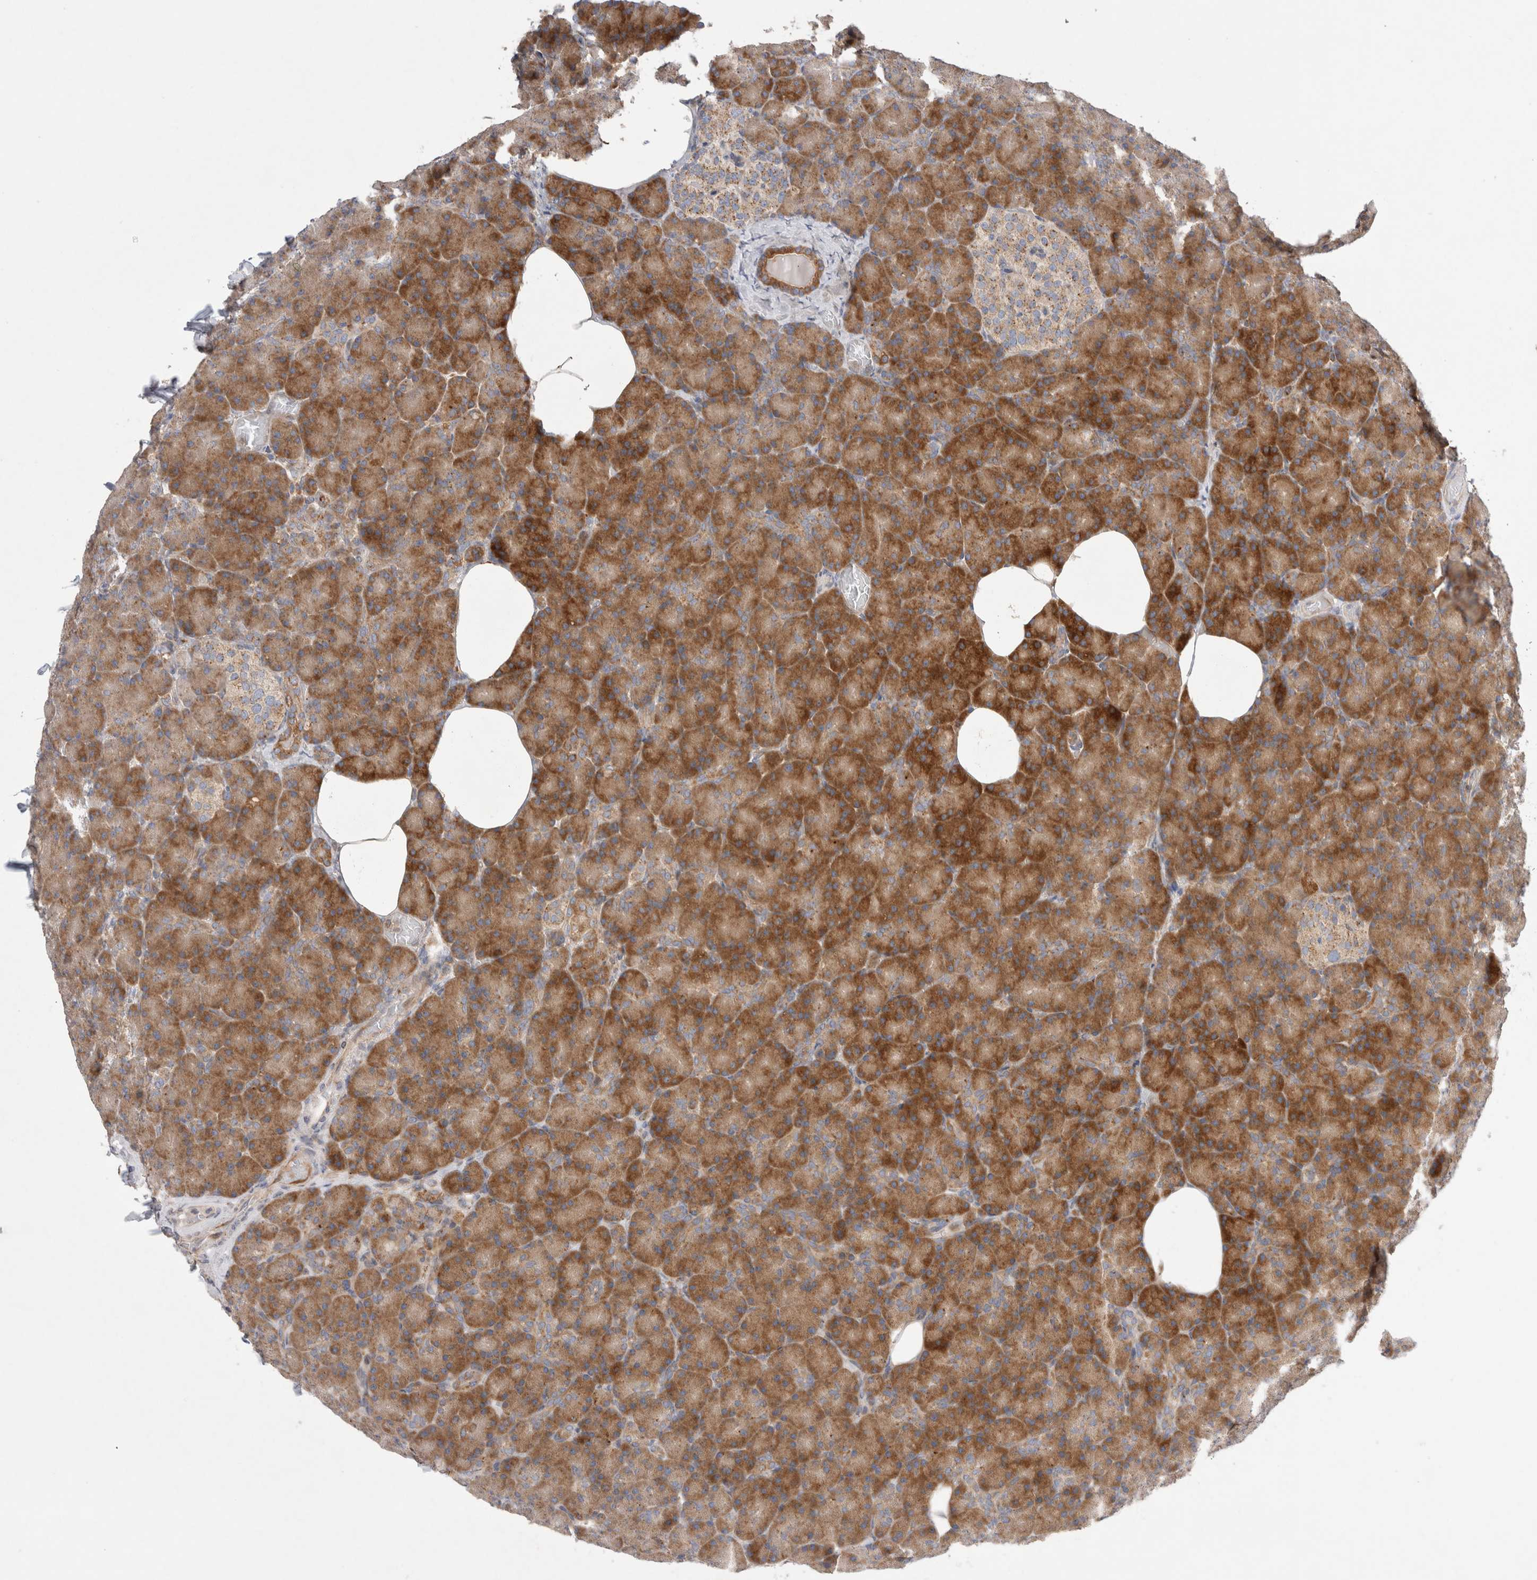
{"staining": {"intensity": "moderate", "quantity": ">75%", "location": "cytoplasmic/membranous"}, "tissue": "pancreas", "cell_type": "Exocrine glandular cells", "image_type": "normal", "snomed": [{"axis": "morphology", "description": "Normal tissue, NOS"}, {"axis": "topography", "description": "Pancreas"}], "caption": "Exocrine glandular cells show medium levels of moderate cytoplasmic/membranous positivity in about >75% of cells in benign human pancreas.", "gene": "TBC1D16", "patient": {"sex": "female", "age": 43}}